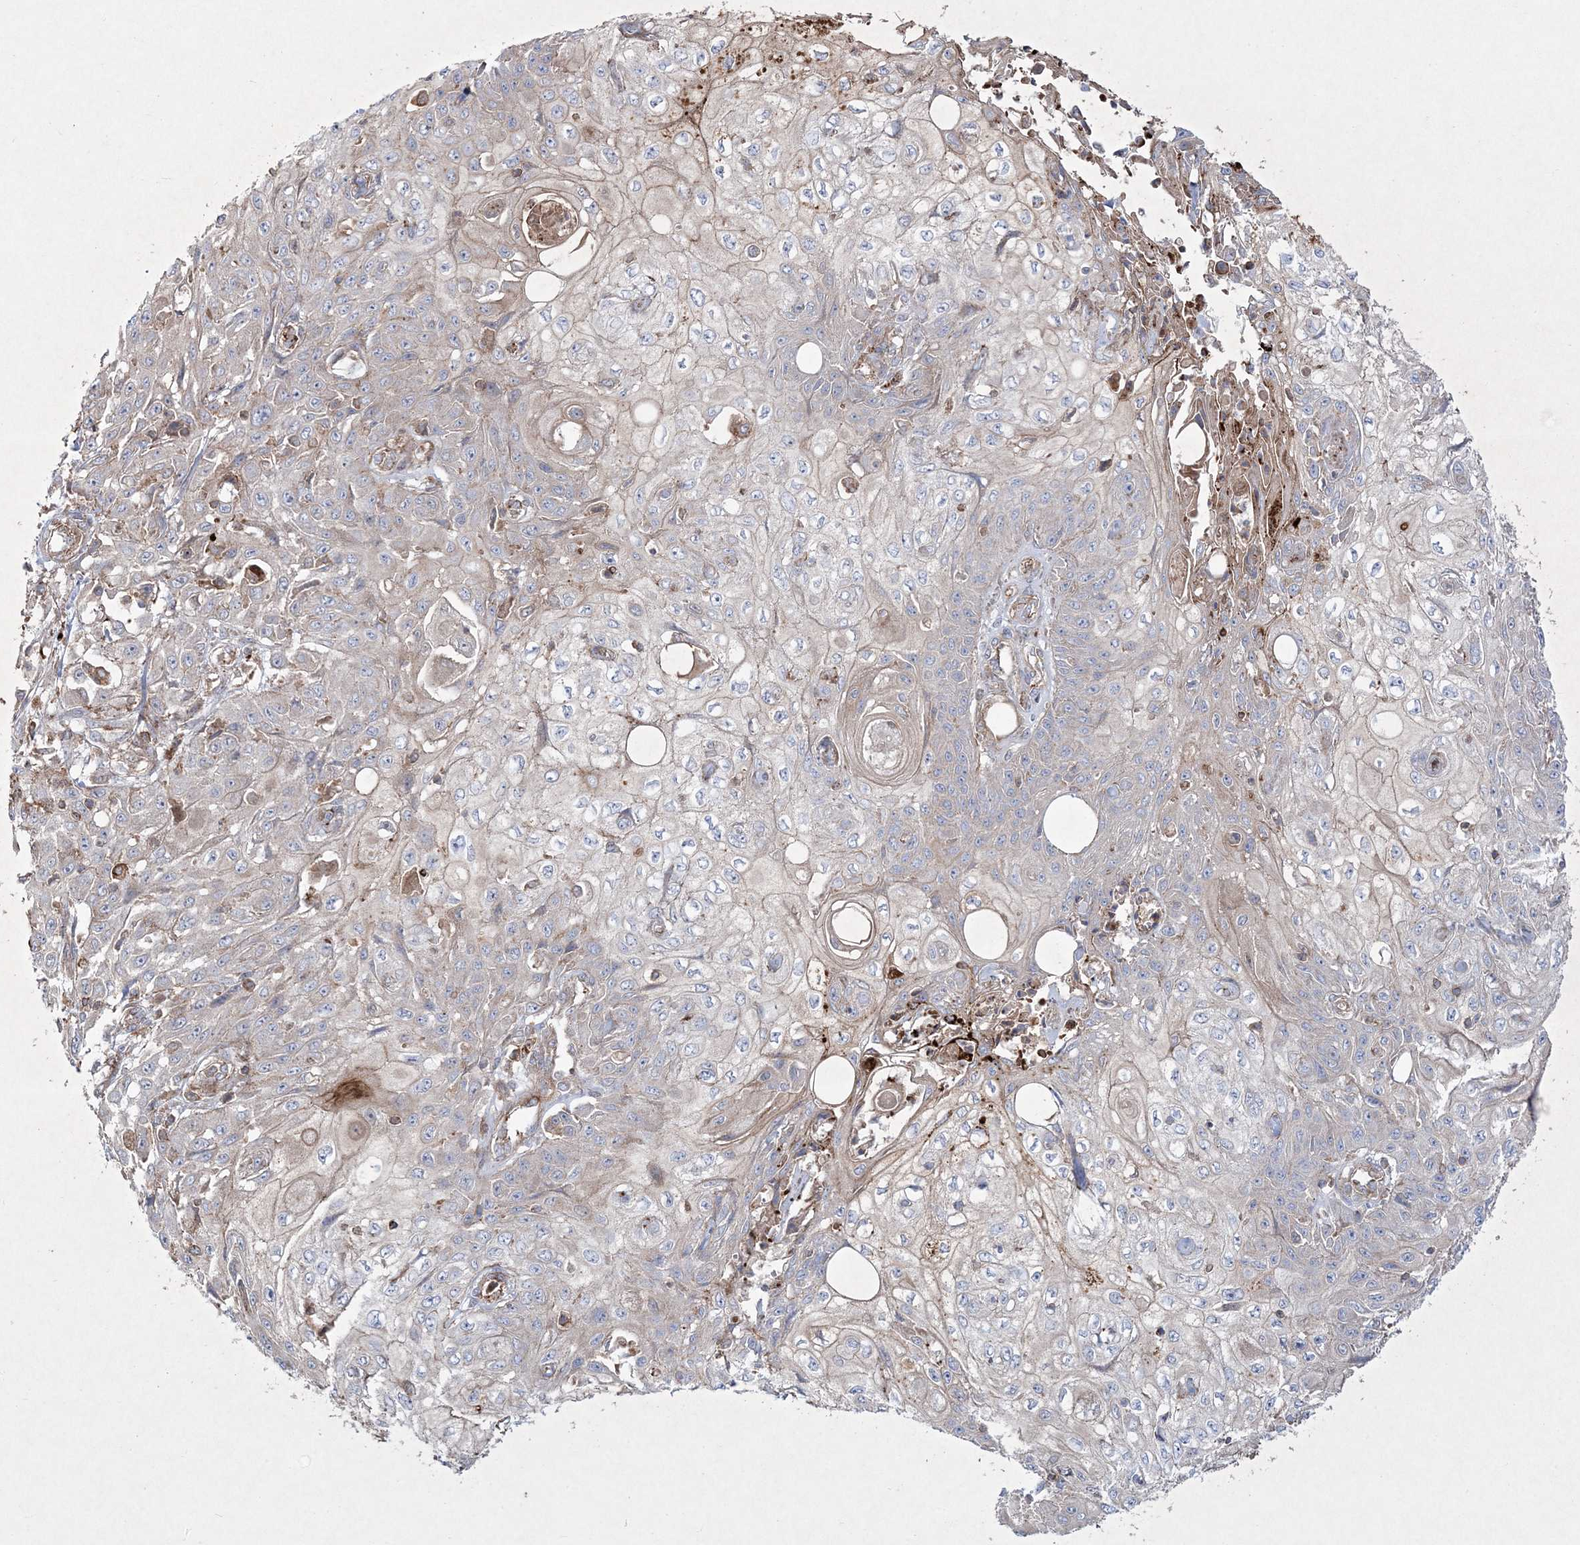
{"staining": {"intensity": "negative", "quantity": "none", "location": "none"}, "tissue": "skin cancer", "cell_type": "Tumor cells", "image_type": "cancer", "snomed": [{"axis": "morphology", "description": "Squamous cell carcinoma, NOS"}, {"axis": "morphology", "description": "Squamous cell carcinoma, metastatic, NOS"}, {"axis": "topography", "description": "Skin"}, {"axis": "topography", "description": "Lymph node"}], "caption": "Human skin cancer stained for a protein using immunohistochemistry exhibits no positivity in tumor cells.", "gene": "RICTOR", "patient": {"sex": "male", "age": 75}}